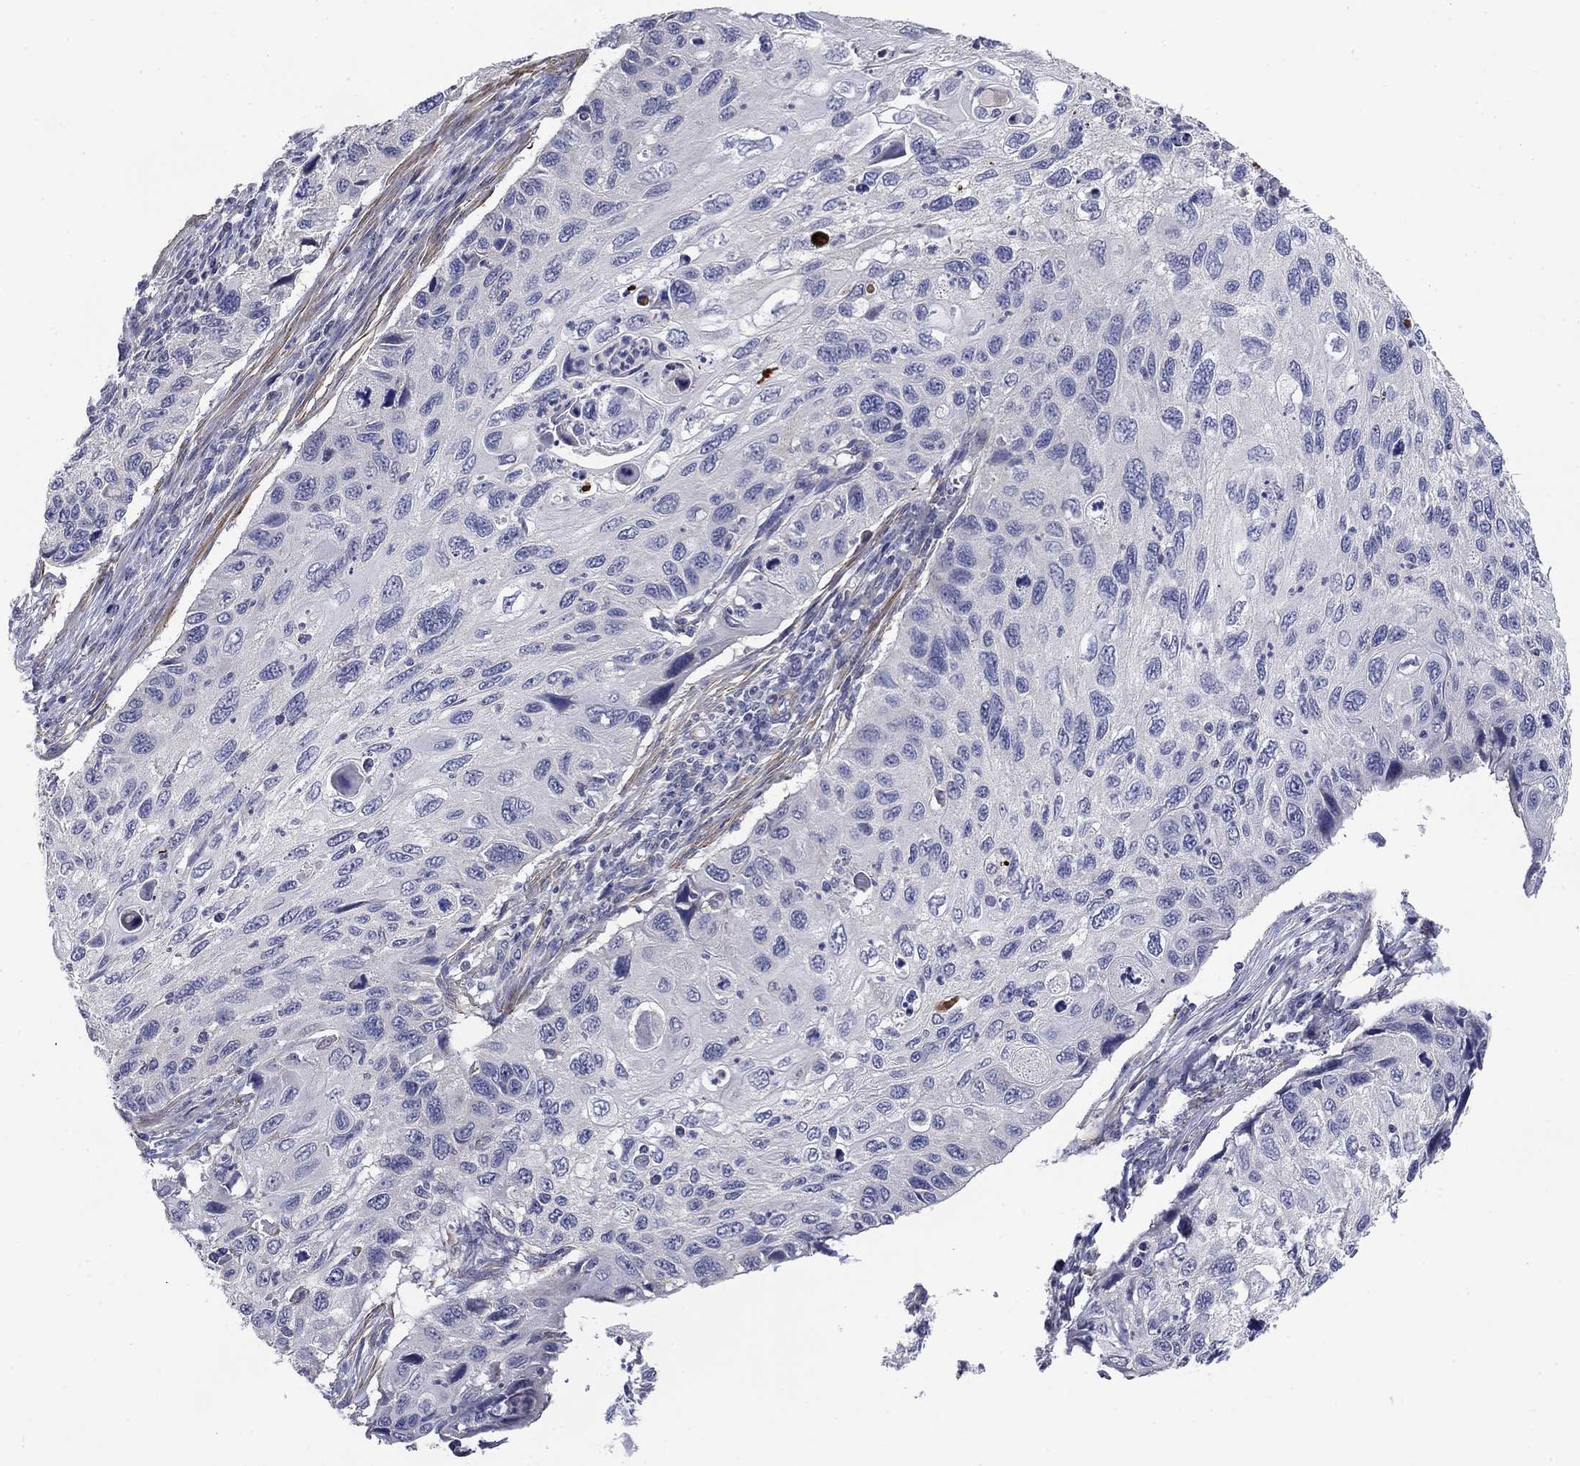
{"staining": {"intensity": "negative", "quantity": "none", "location": "none"}, "tissue": "cervical cancer", "cell_type": "Tumor cells", "image_type": "cancer", "snomed": [{"axis": "morphology", "description": "Squamous cell carcinoma, NOS"}, {"axis": "topography", "description": "Cervix"}], "caption": "A photomicrograph of human cervical cancer (squamous cell carcinoma) is negative for staining in tumor cells.", "gene": "GRK7", "patient": {"sex": "female", "age": 70}}